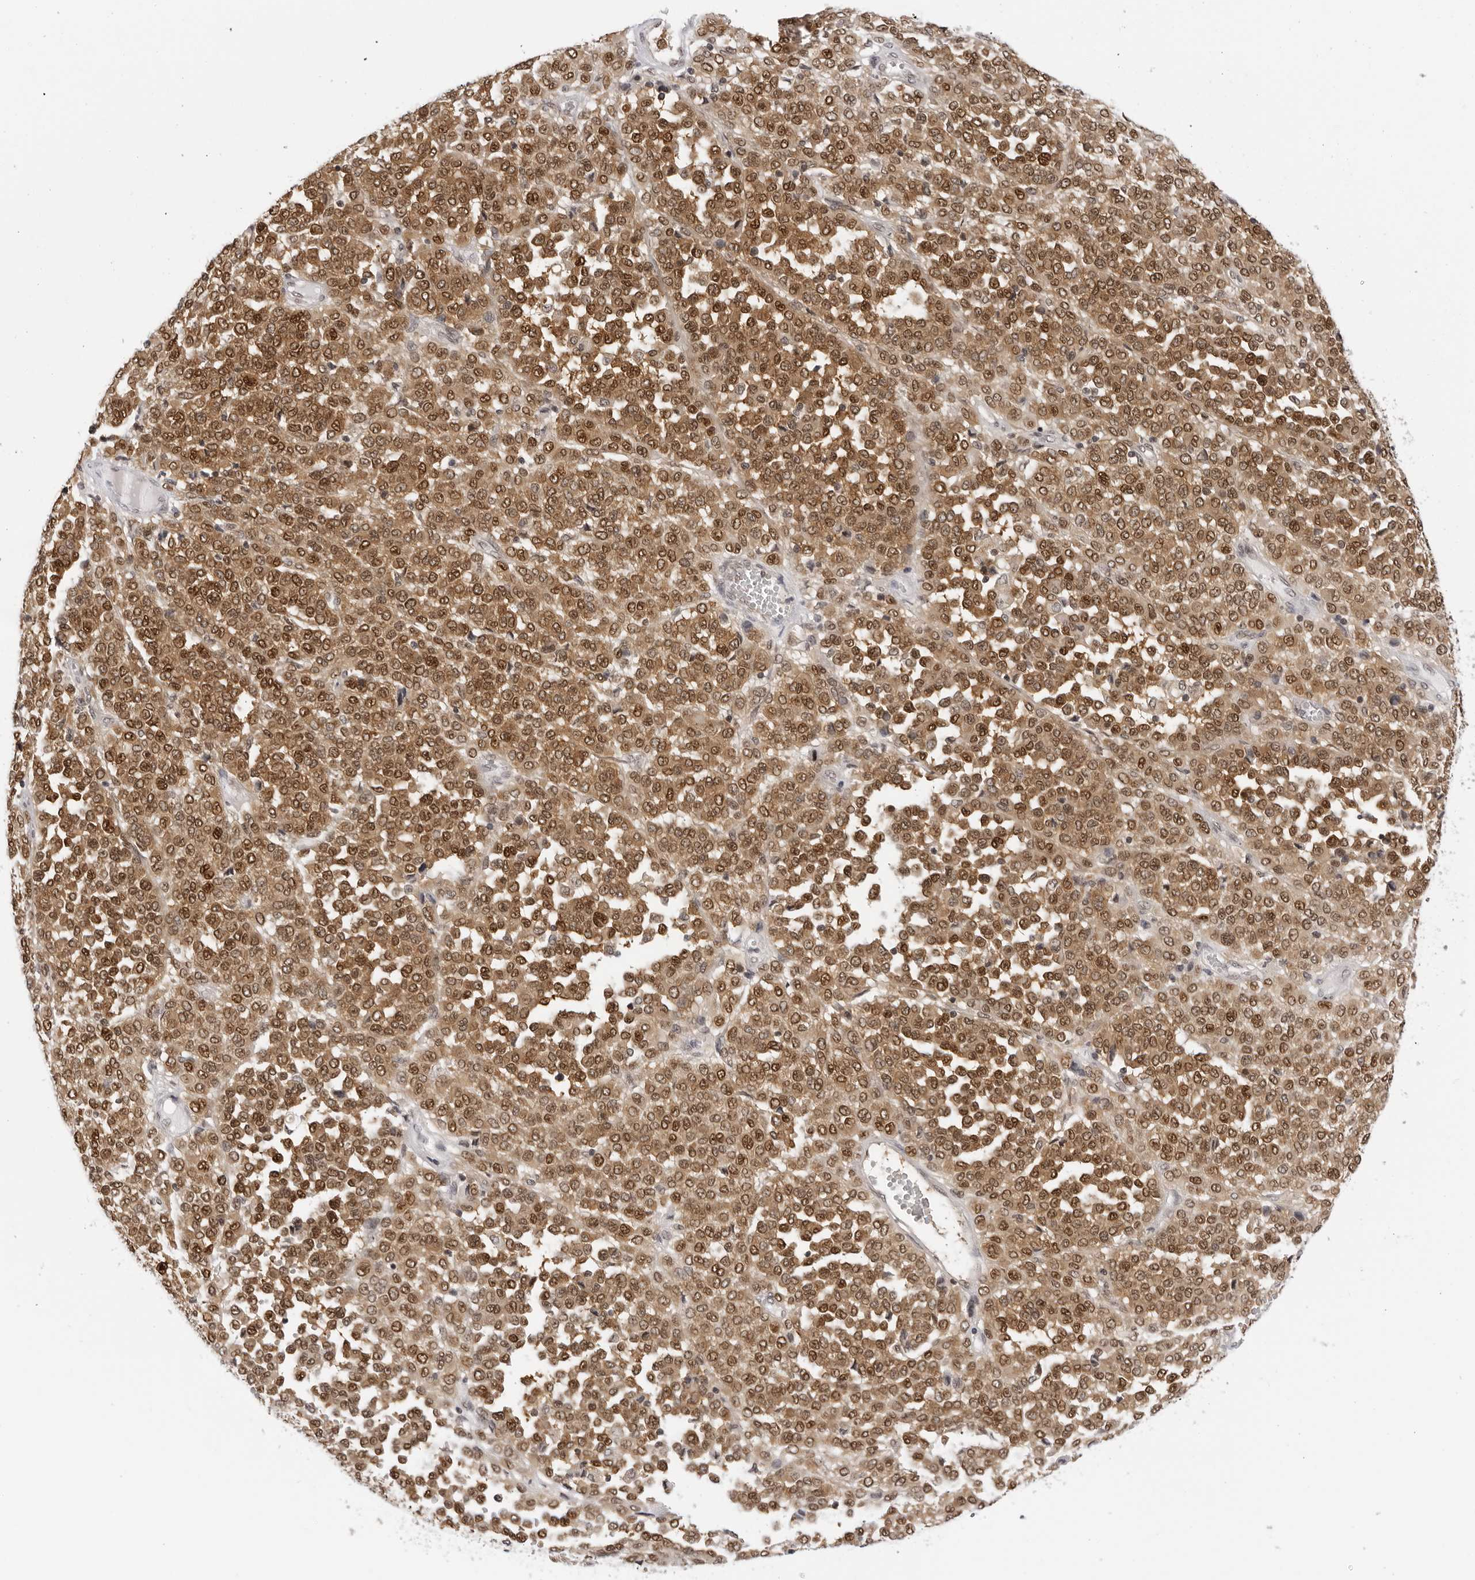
{"staining": {"intensity": "moderate", "quantity": ">75%", "location": "cytoplasmic/membranous,nuclear"}, "tissue": "melanoma", "cell_type": "Tumor cells", "image_type": "cancer", "snomed": [{"axis": "morphology", "description": "Malignant melanoma, Metastatic site"}, {"axis": "topography", "description": "Pancreas"}], "caption": "High-power microscopy captured an immunohistochemistry histopathology image of malignant melanoma (metastatic site), revealing moderate cytoplasmic/membranous and nuclear staining in approximately >75% of tumor cells. The protein is shown in brown color, while the nuclei are stained blue.", "gene": "WDR77", "patient": {"sex": "female", "age": 30}}